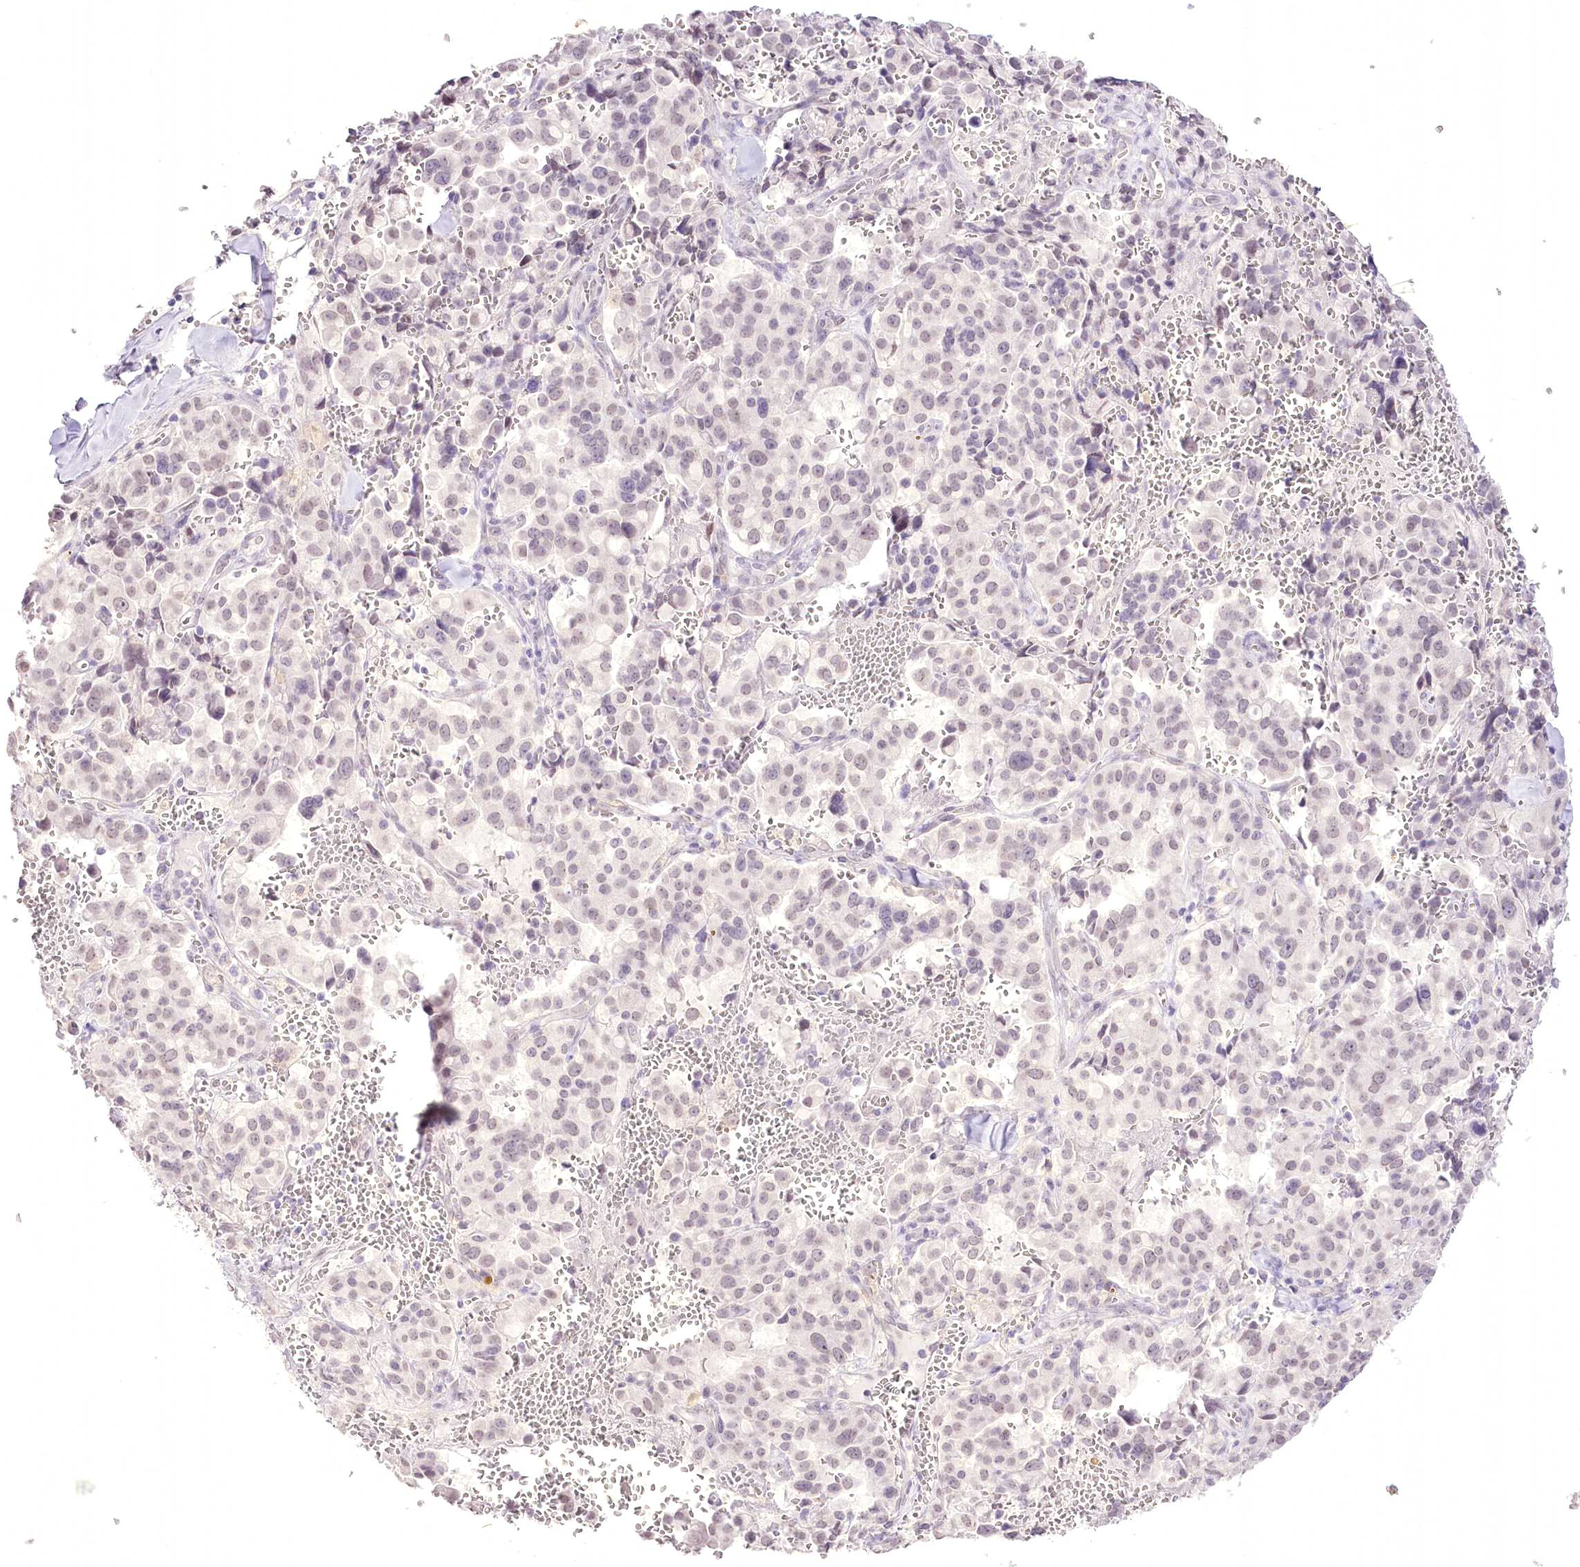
{"staining": {"intensity": "weak", "quantity": "<25%", "location": "nuclear"}, "tissue": "pancreatic cancer", "cell_type": "Tumor cells", "image_type": "cancer", "snomed": [{"axis": "morphology", "description": "Adenocarcinoma, NOS"}, {"axis": "topography", "description": "Pancreas"}], "caption": "IHC histopathology image of pancreatic cancer (adenocarcinoma) stained for a protein (brown), which reveals no staining in tumor cells.", "gene": "SLC39A10", "patient": {"sex": "male", "age": 65}}